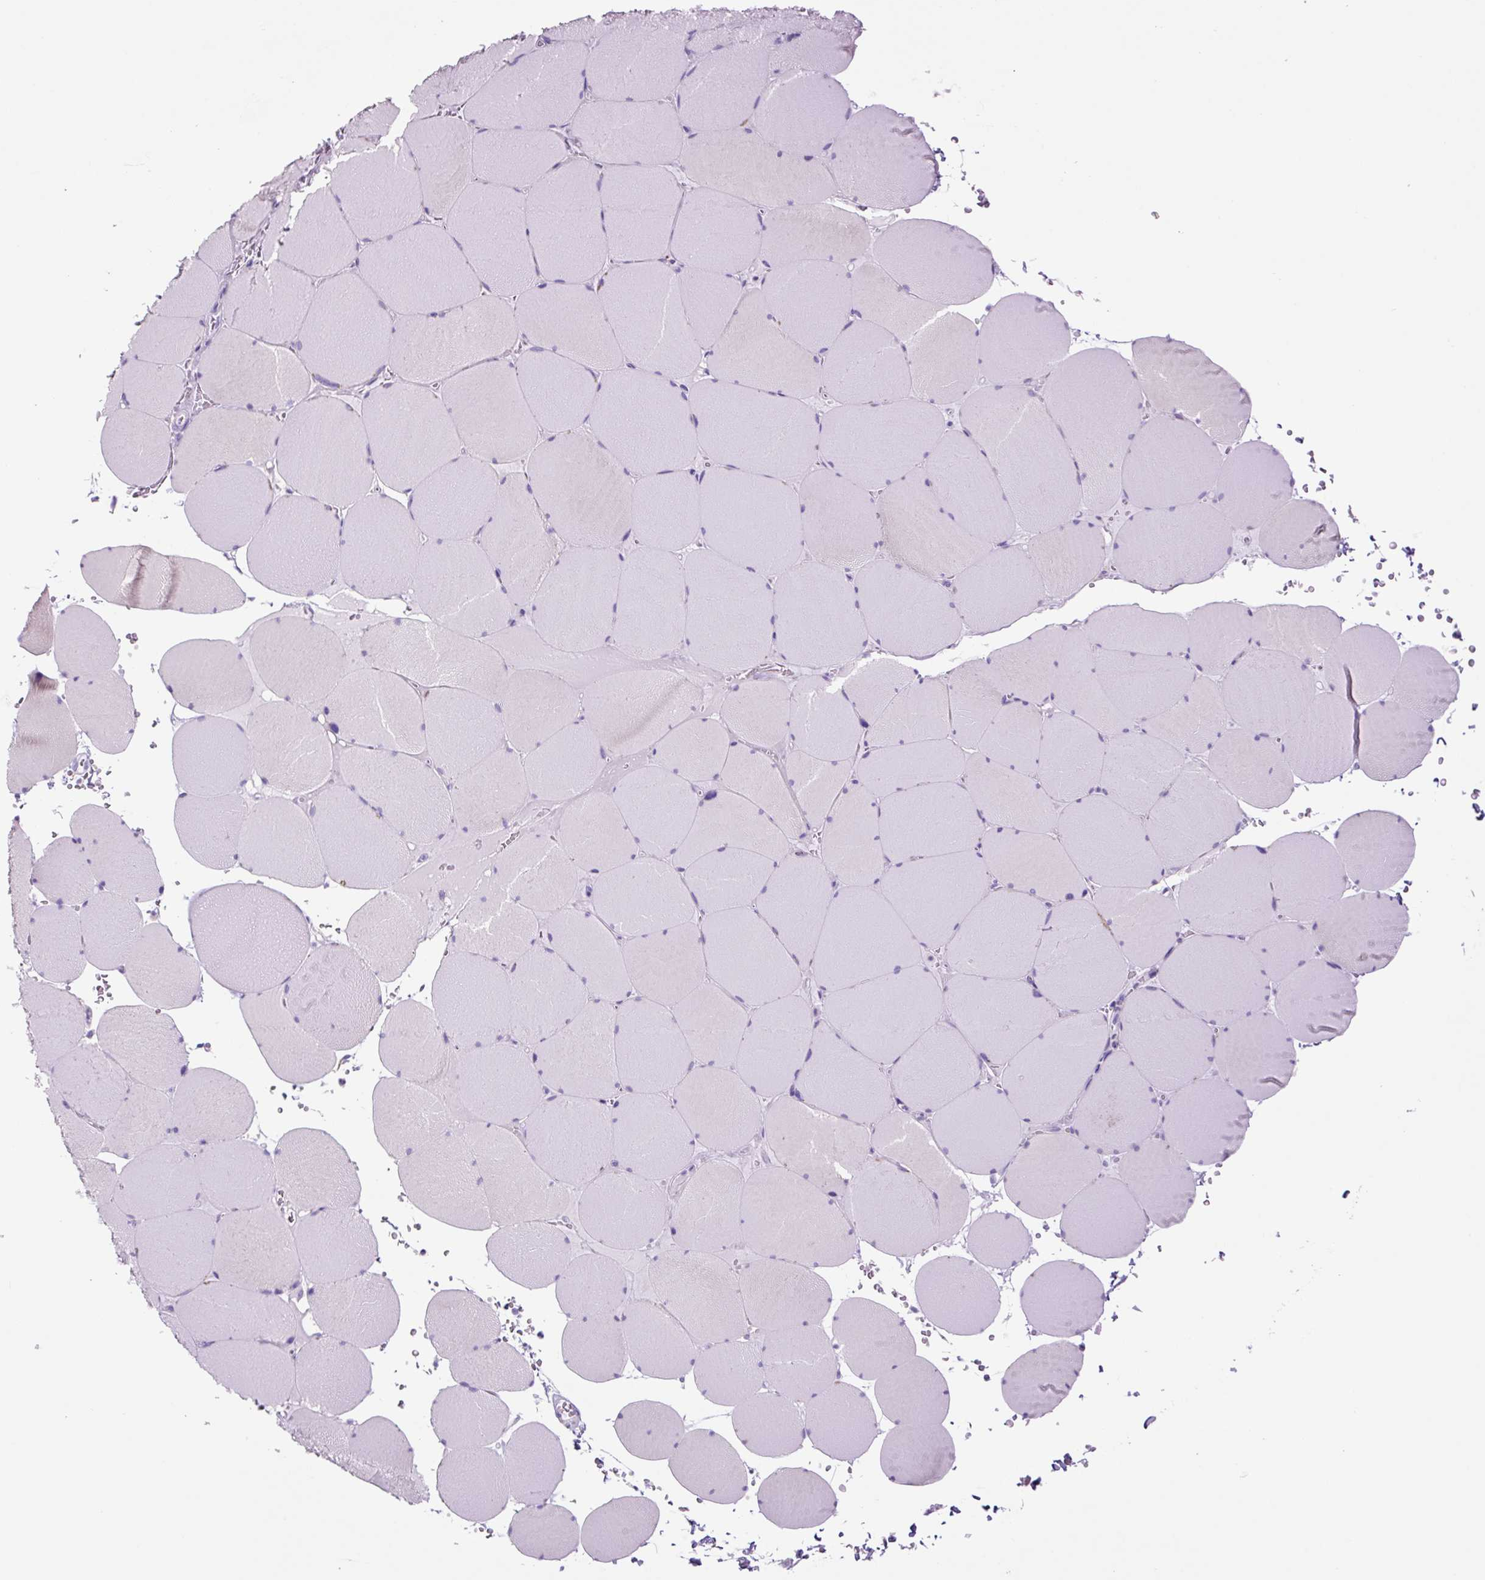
{"staining": {"intensity": "negative", "quantity": "none", "location": "none"}, "tissue": "skeletal muscle", "cell_type": "Myocytes", "image_type": "normal", "snomed": [{"axis": "morphology", "description": "Normal tissue, NOS"}, {"axis": "topography", "description": "Skeletal muscle"}, {"axis": "topography", "description": "Head-Neck"}], "caption": "IHC micrograph of normal human skeletal muscle stained for a protein (brown), which exhibits no positivity in myocytes.", "gene": "LCN10", "patient": {"sex": "male", "age": 66}}